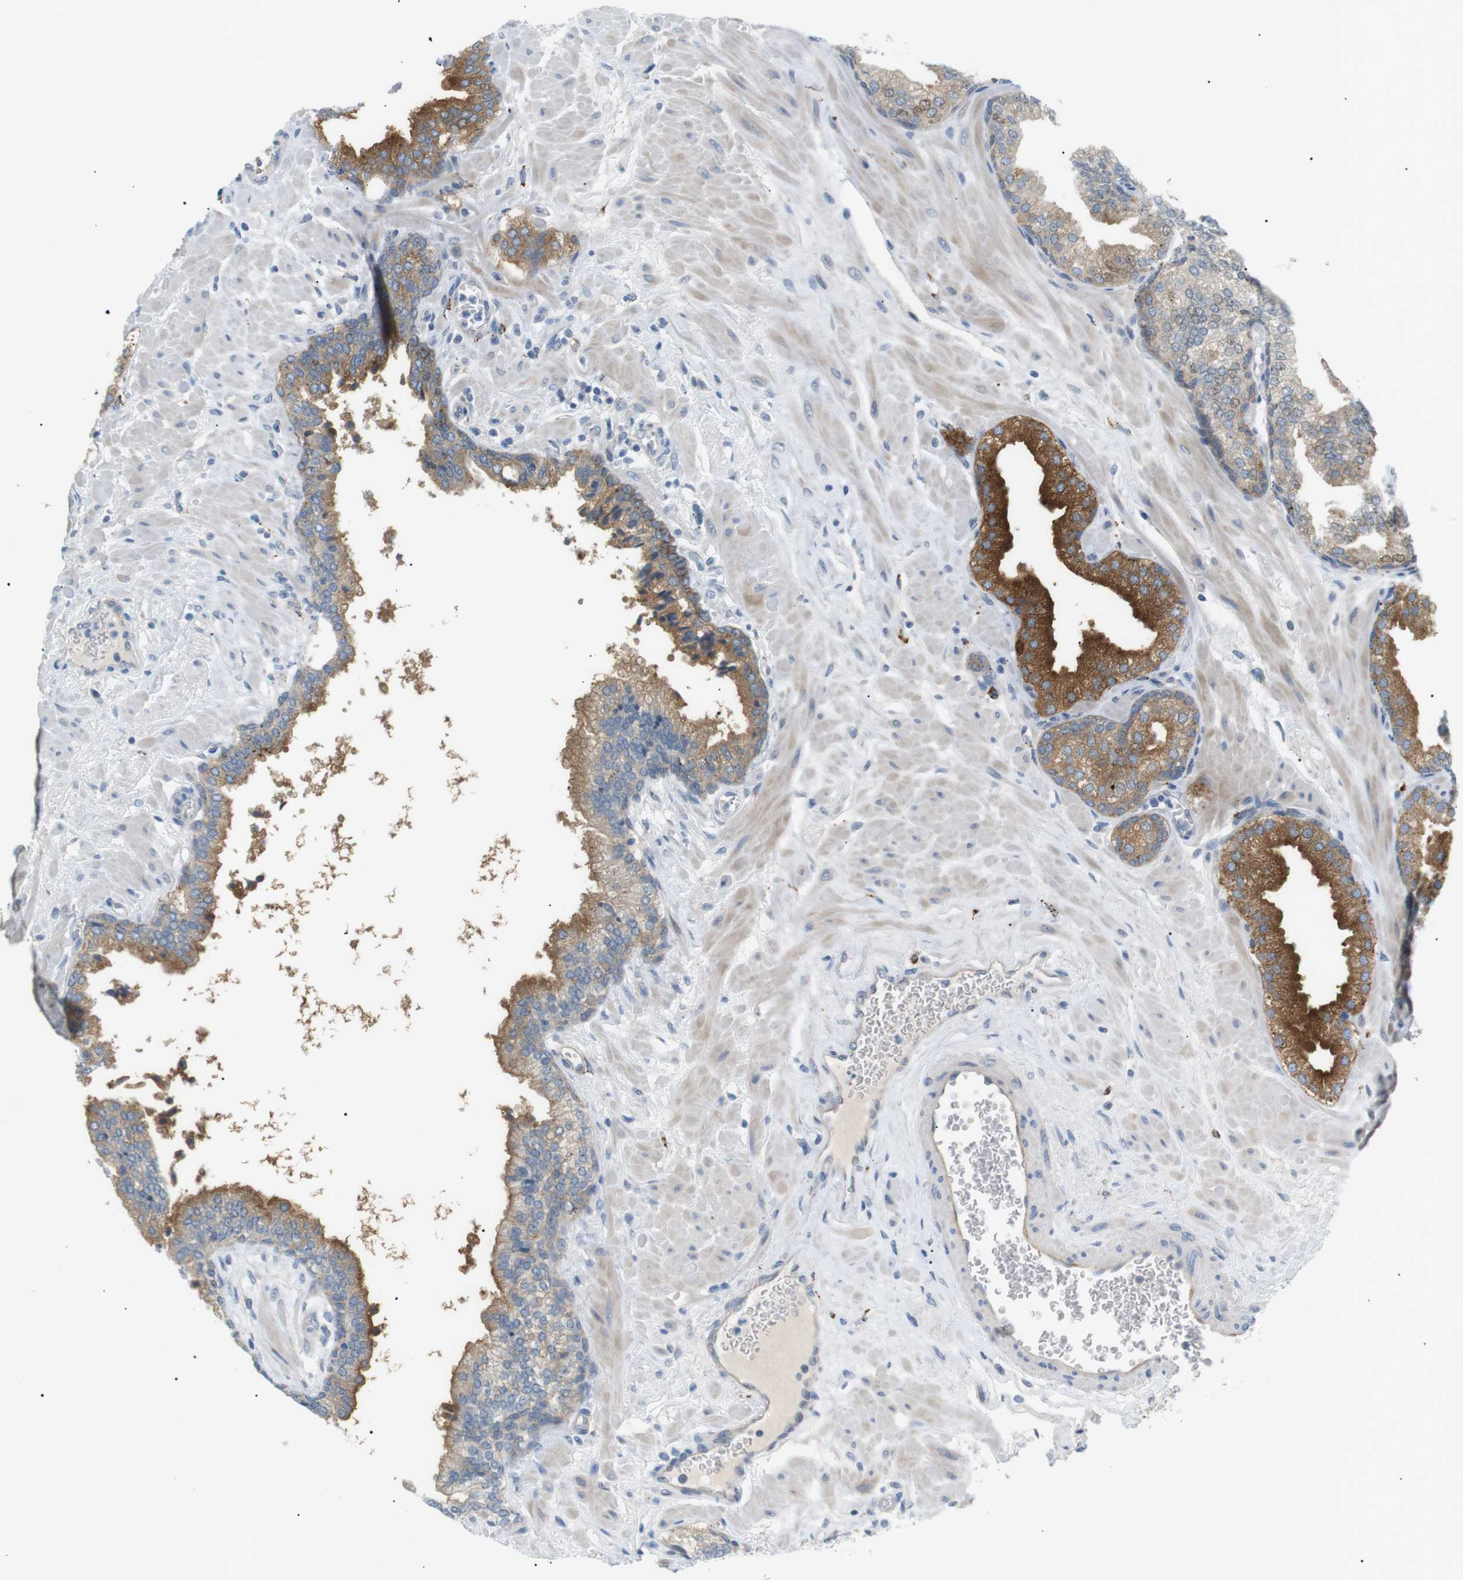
{"staining": {"intensity": "strong", "quantity": "<25%", "location": "cytoplasmic/membranous"}, "tissue": "prostate", "cell_type": "Glandular cells", "image_type": "normal", "snomed": [{"axis": "morphology", "description": "Normal tissue, NOS"}, {"axis": "morphology", "description": "Urothelial carcinoma, Low grade"}, {"axis": "topography", "description": "Urinary bladder"}, {"axis": "topography", "description": "Prostate"}], "caption": "Strong cytoplasmic/membranous staining for a protein is appreciated in about <25% of glandular cells of normal prostate using immunohistochemistry (IHC).", "gene": "B4GALNT2", "patient": {"sex": "male", "age": 60}}